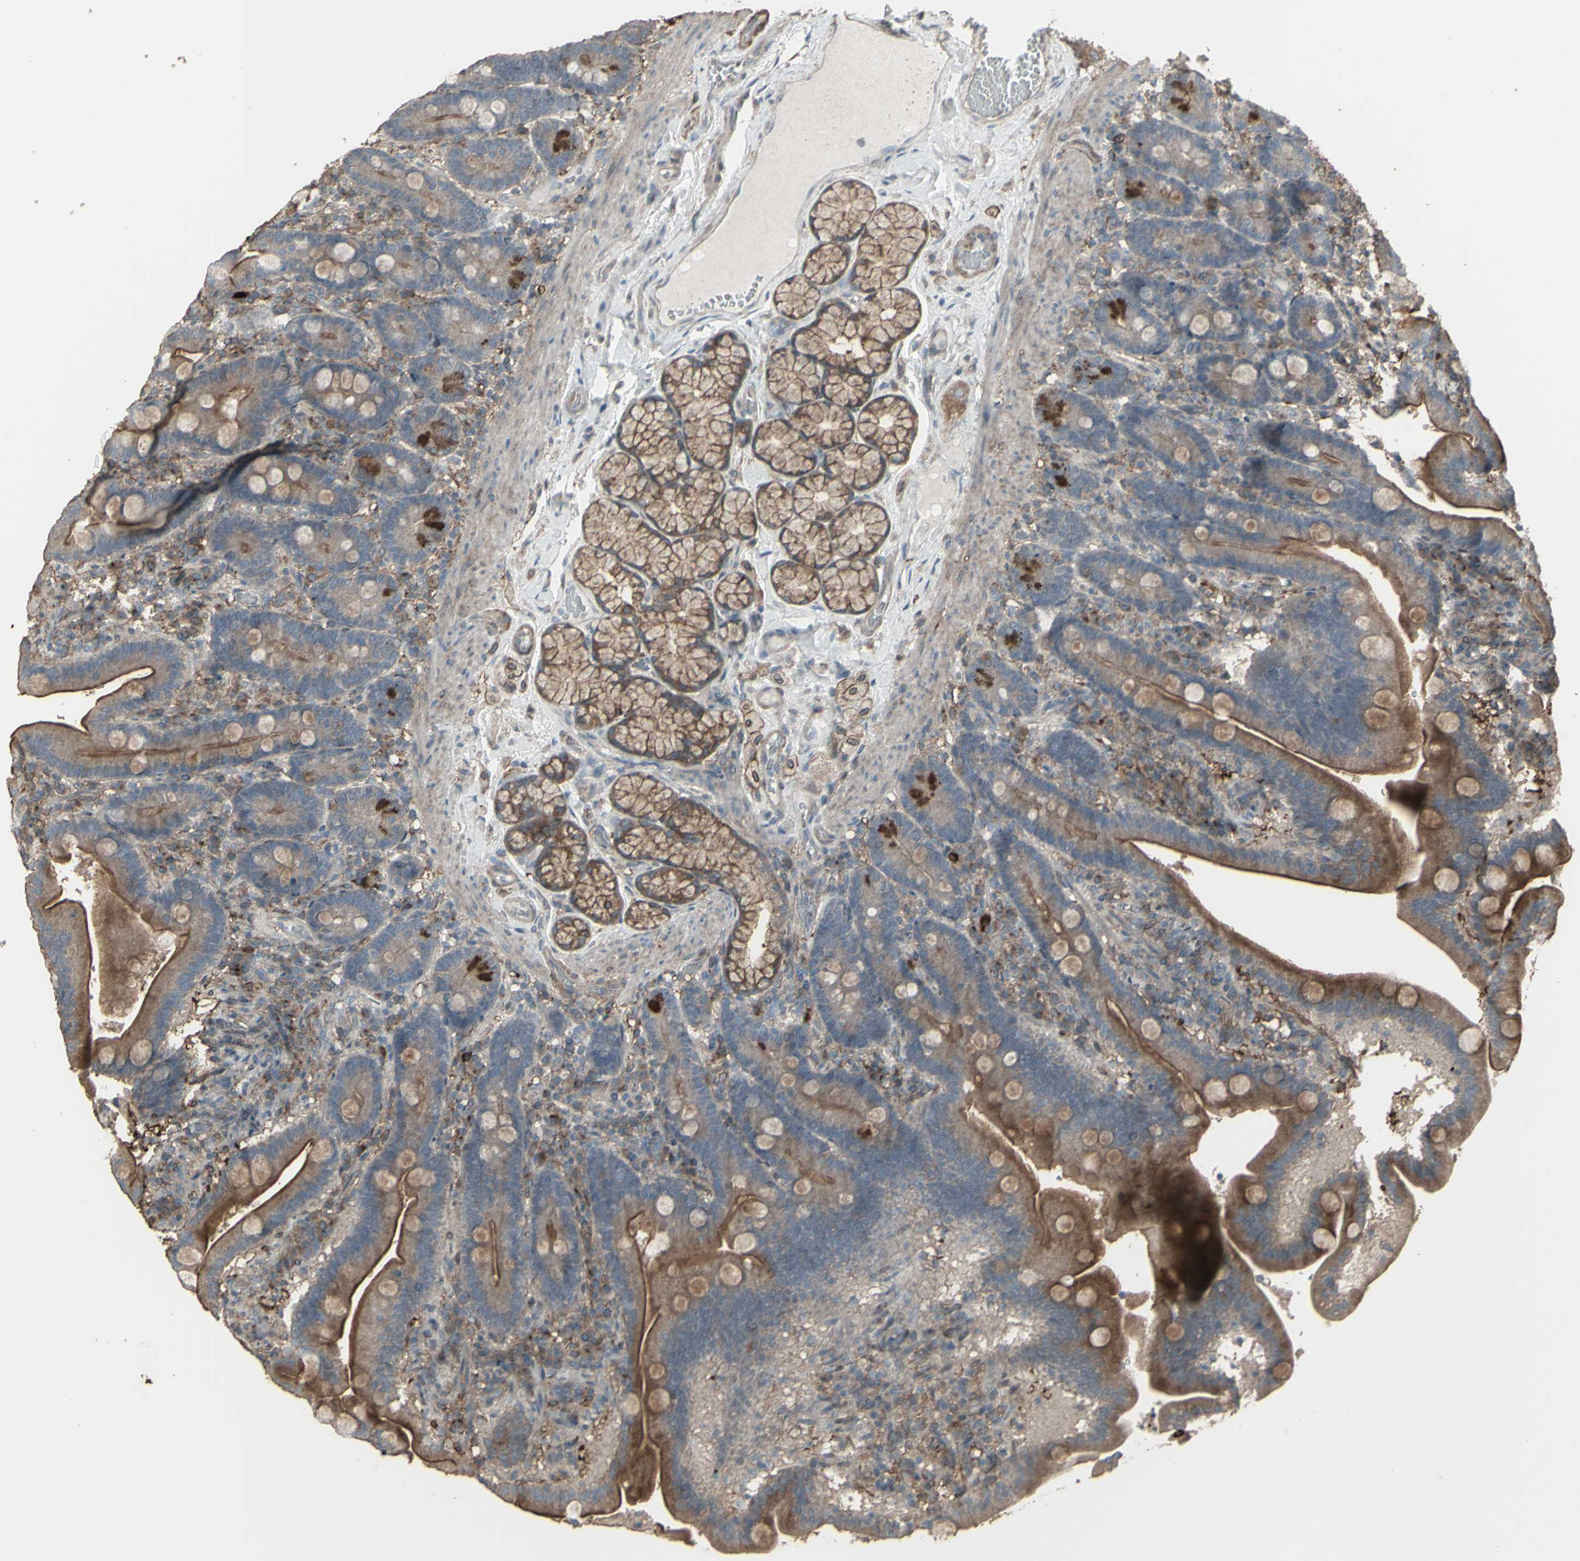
{"staining": {"intensity": "moderate", "quantity": "25%-75%", "location": "cytoplasmic/membranous"}, "tissue": "duodenum", "cell_type": "Glandular cells", "image_type": "normal", "snomed": [{"axis": "morphology", "description": "Normal tissue, NOS"}, {"axis": "topography", "description": "Duodenum"}], "caption": "A brown stain highlights moderate cytoplasmic/membranous staining of a protein in glandular cells of benign duodenum. (IHC, brightfield microscopy, high magnification).", "gene": "SMO", "patient": {"sex": "male", "age": 54}}